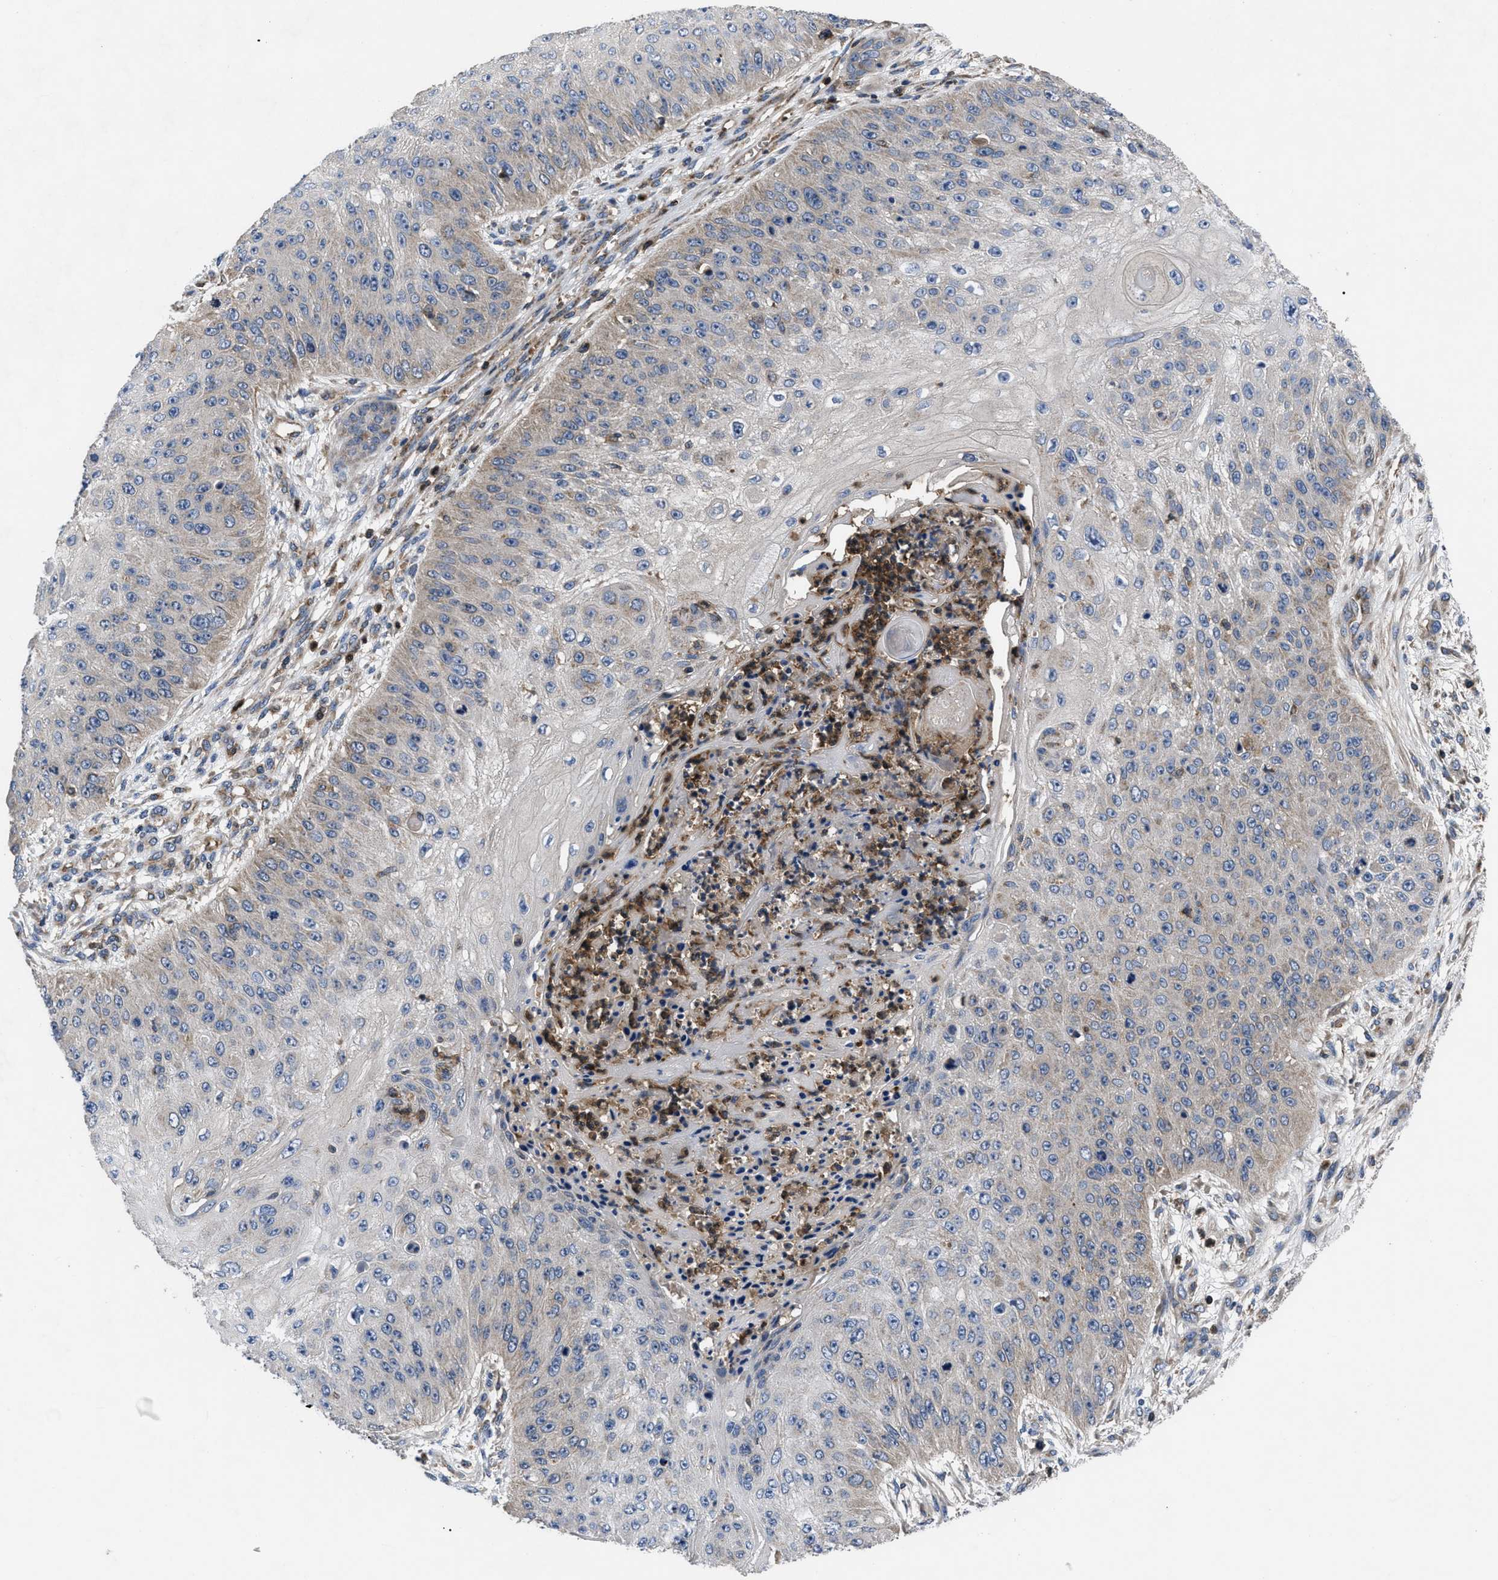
{"staining": {"intensity": "weak", "quantity": "25%-75%", "location": "cytoplasmic/membranous"}, "tissue": "skin cancer", "cell_type": "Tumor cells", "image_type": "cancer", "snomed": [{"axis": "morphology", "description": "Squamous cell carcinoma, NOS"}, {"axis": "topography", "description": "Skin"}], "caption": "Skin cancer (squamous cell carcinoma) stained for a protein (brown) displays weak cytoplasmic/membranous positive positivity in approximately 25%-75% of tumor cells.", "gene": "YBEY", "patient": {"sex": "female", "age": 80}}